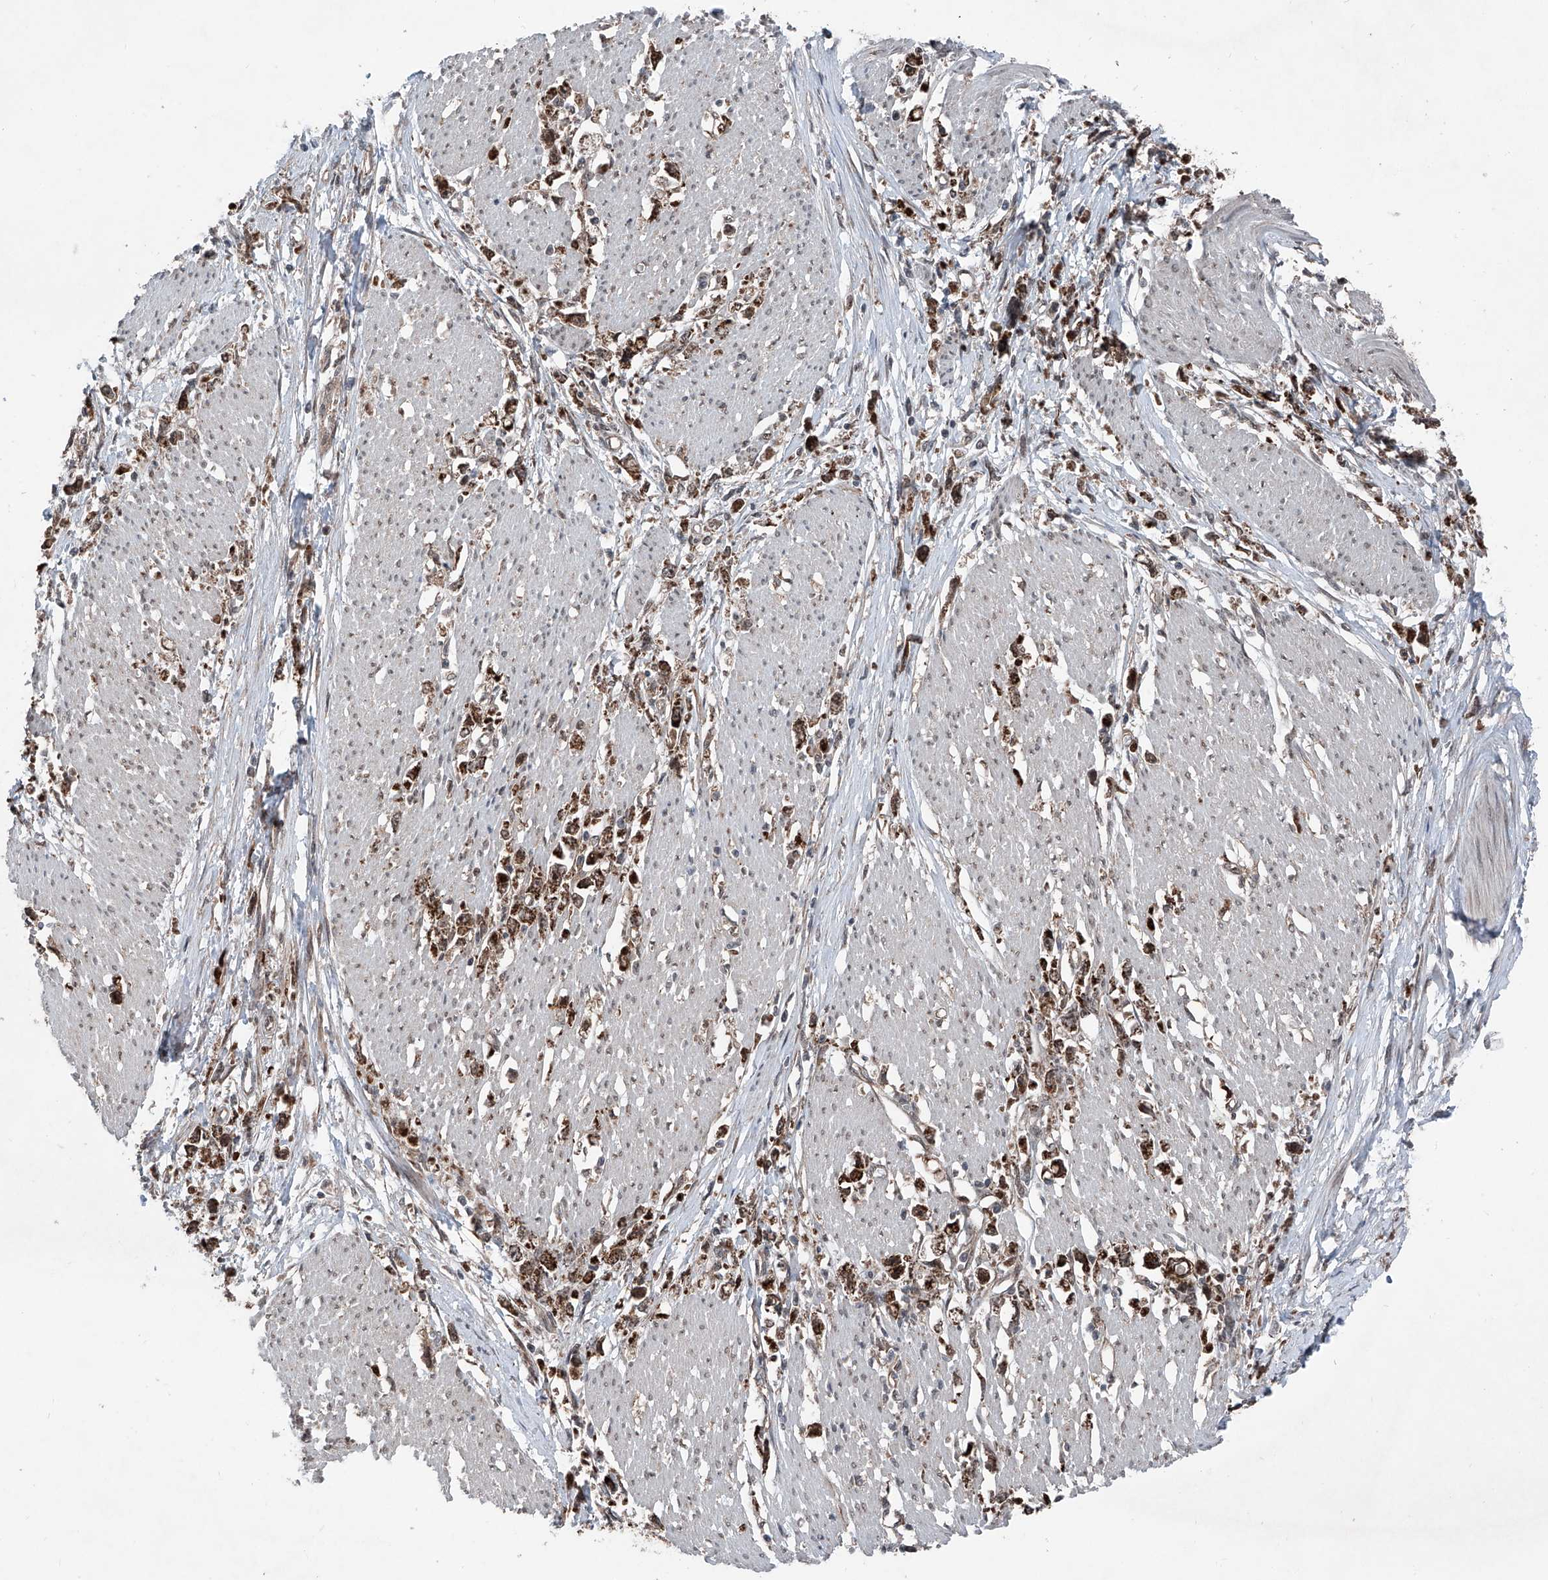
{"staining": {"intensity": "strong", "quantity": ">75%", "location": "cytoplasmic/membranous"}, "tissue": "stomach cancer", "cell_type": "Tumor cells", "image_type": "cancer", "snomed": [{"axis": "morphology", "description": "Adenocarcinoma, NOS"}, {"axis": "topography", "description": "Stomach"}], "caption": "Adenocarcinoma (stomach) stained for a protein (brown) displays strong cytoplasmic/membranous positive expression in approximately >75% of tumor cells.", "gene": "COA7", "patient": {"sex": "female", "age": 59}}